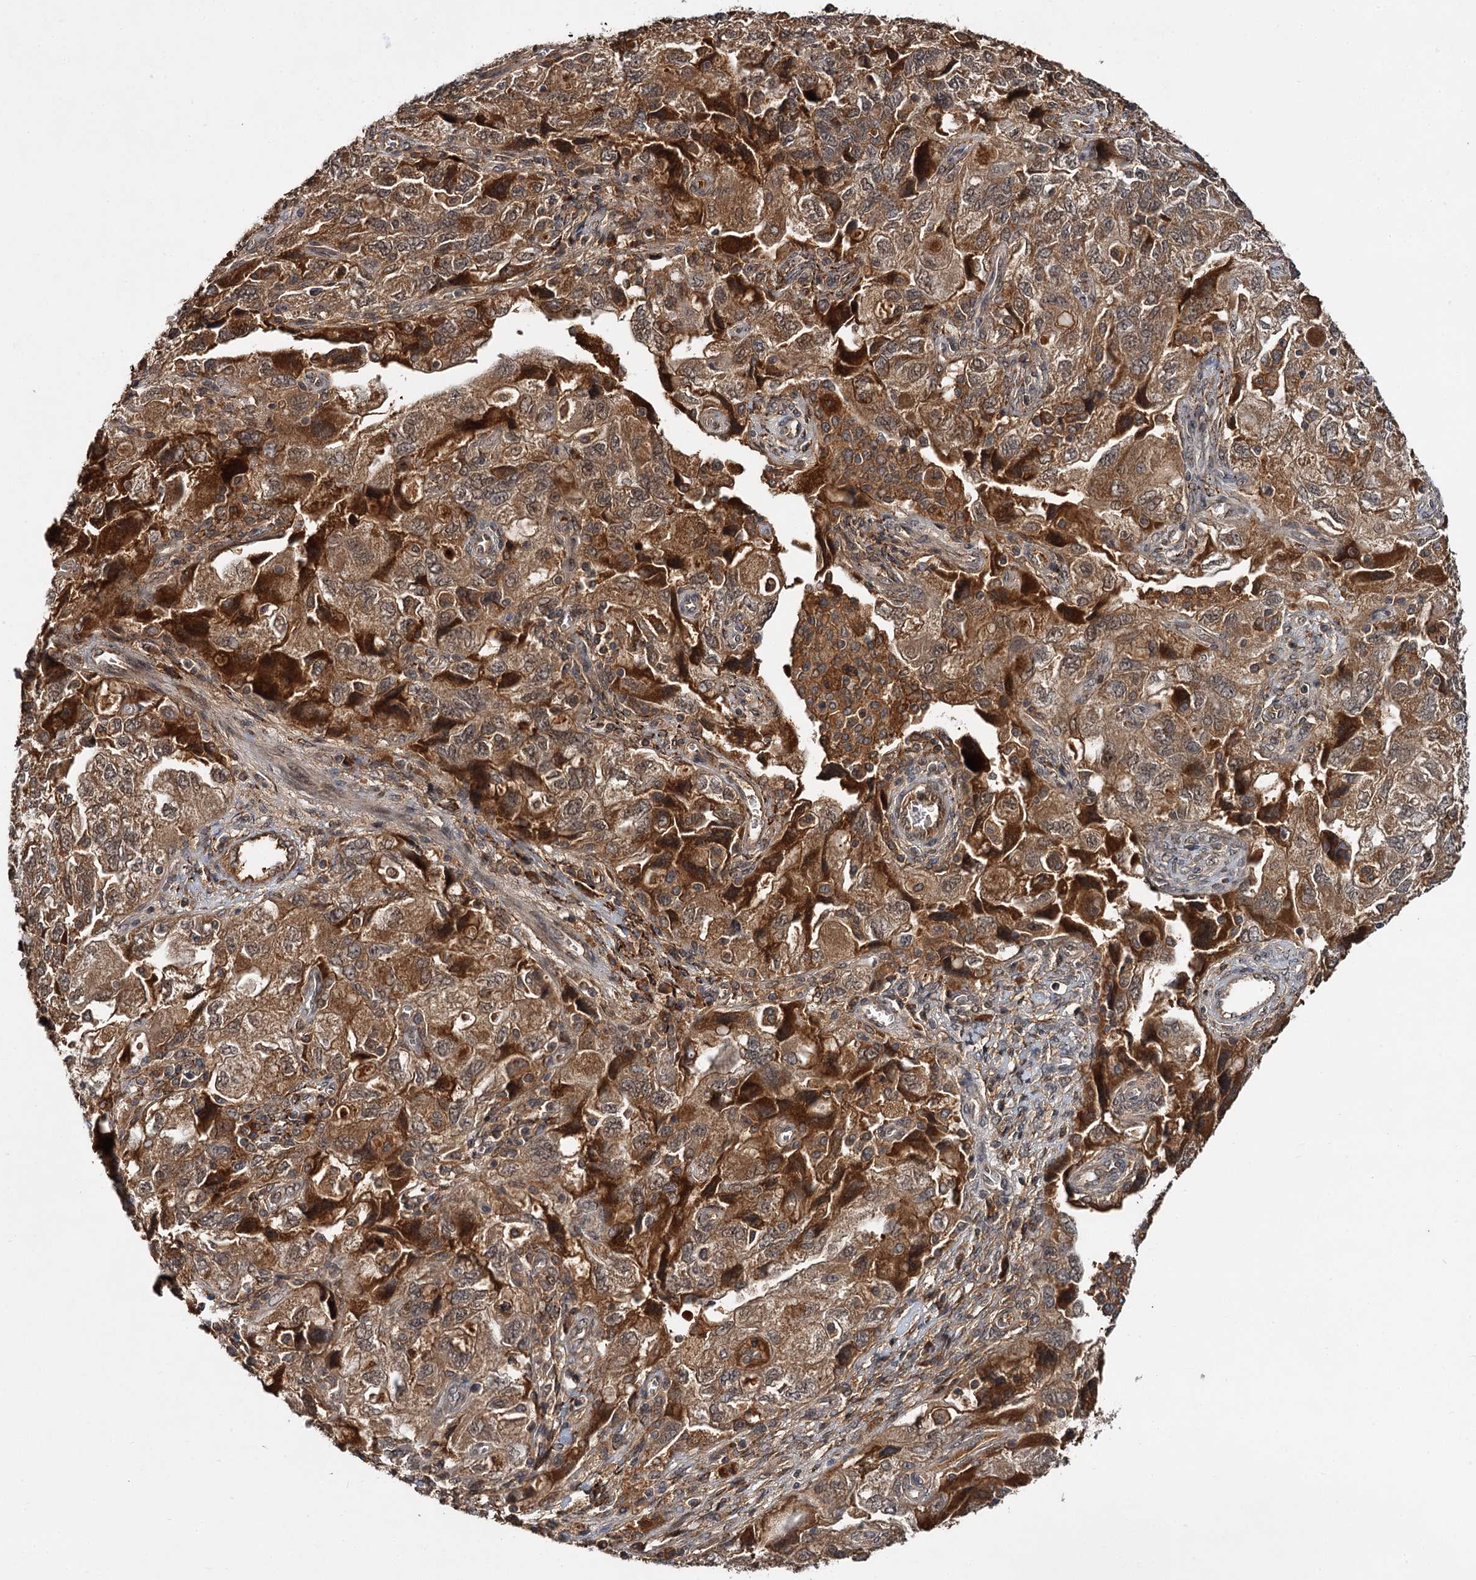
{"staining": {"intensity": "moderate", "quantity": ">75%", "location": "cytoplasmic/membranous"}, "tissue": "ovarian cancer", "cell_type": "Tumor cells", "image_type": "cancer", "snomed": [{"axis": "morphology", "description": "Carcinoma, NOS"}, {"axis": "morphology", "description": "Cystadenocarcinoma, serous, NOS"}, {"axis": "topography", "description": "Ovary"}], "caption": "About >75% of tumor cells in ovarian cancer demonstrate moderate cytoplasmic/membranous protein positivity as visualized by brown immunohistochemical staining.", "gene": "MBD6", "patient": {"sex": "female", "age": 69}}